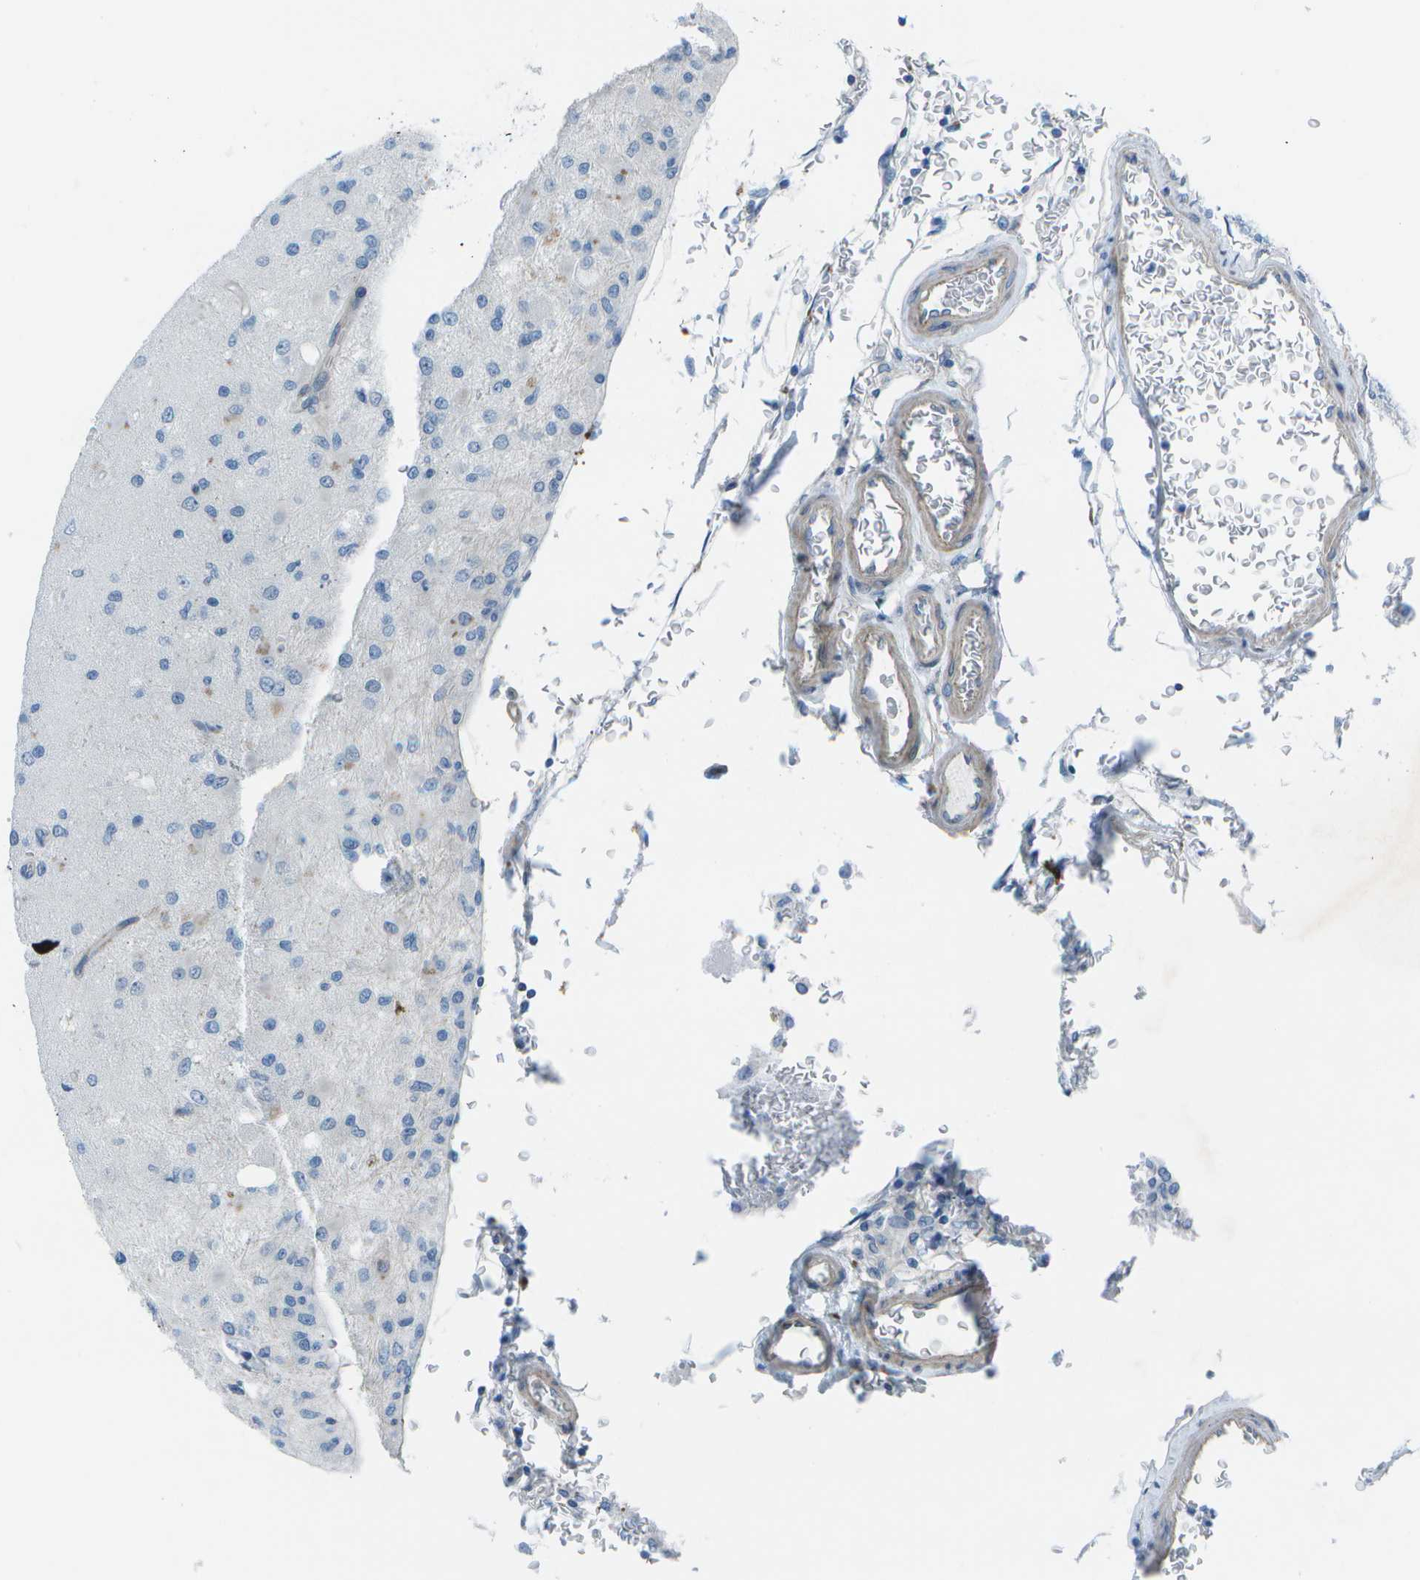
{"staining": {"intensity": "negative", "quantity": "none", "location": "none"}, "tissue": "glioma", "cell_type": "Tumor cells", "image_type": "cancer", "snomed": [{"axis": "morphology", "description": "Normal tissue, NOS"}, {"axis": "morphology", "description": "Glioma, malignant, High grade"}, {"axis": "topography", "description": "Cerebral cortex"}], "caption": "Histopathology image shows no significant protein positivity in tumor cells of glioma.", "gene": "SORBS3", "patient": {"sex": "male", "age": 77}}